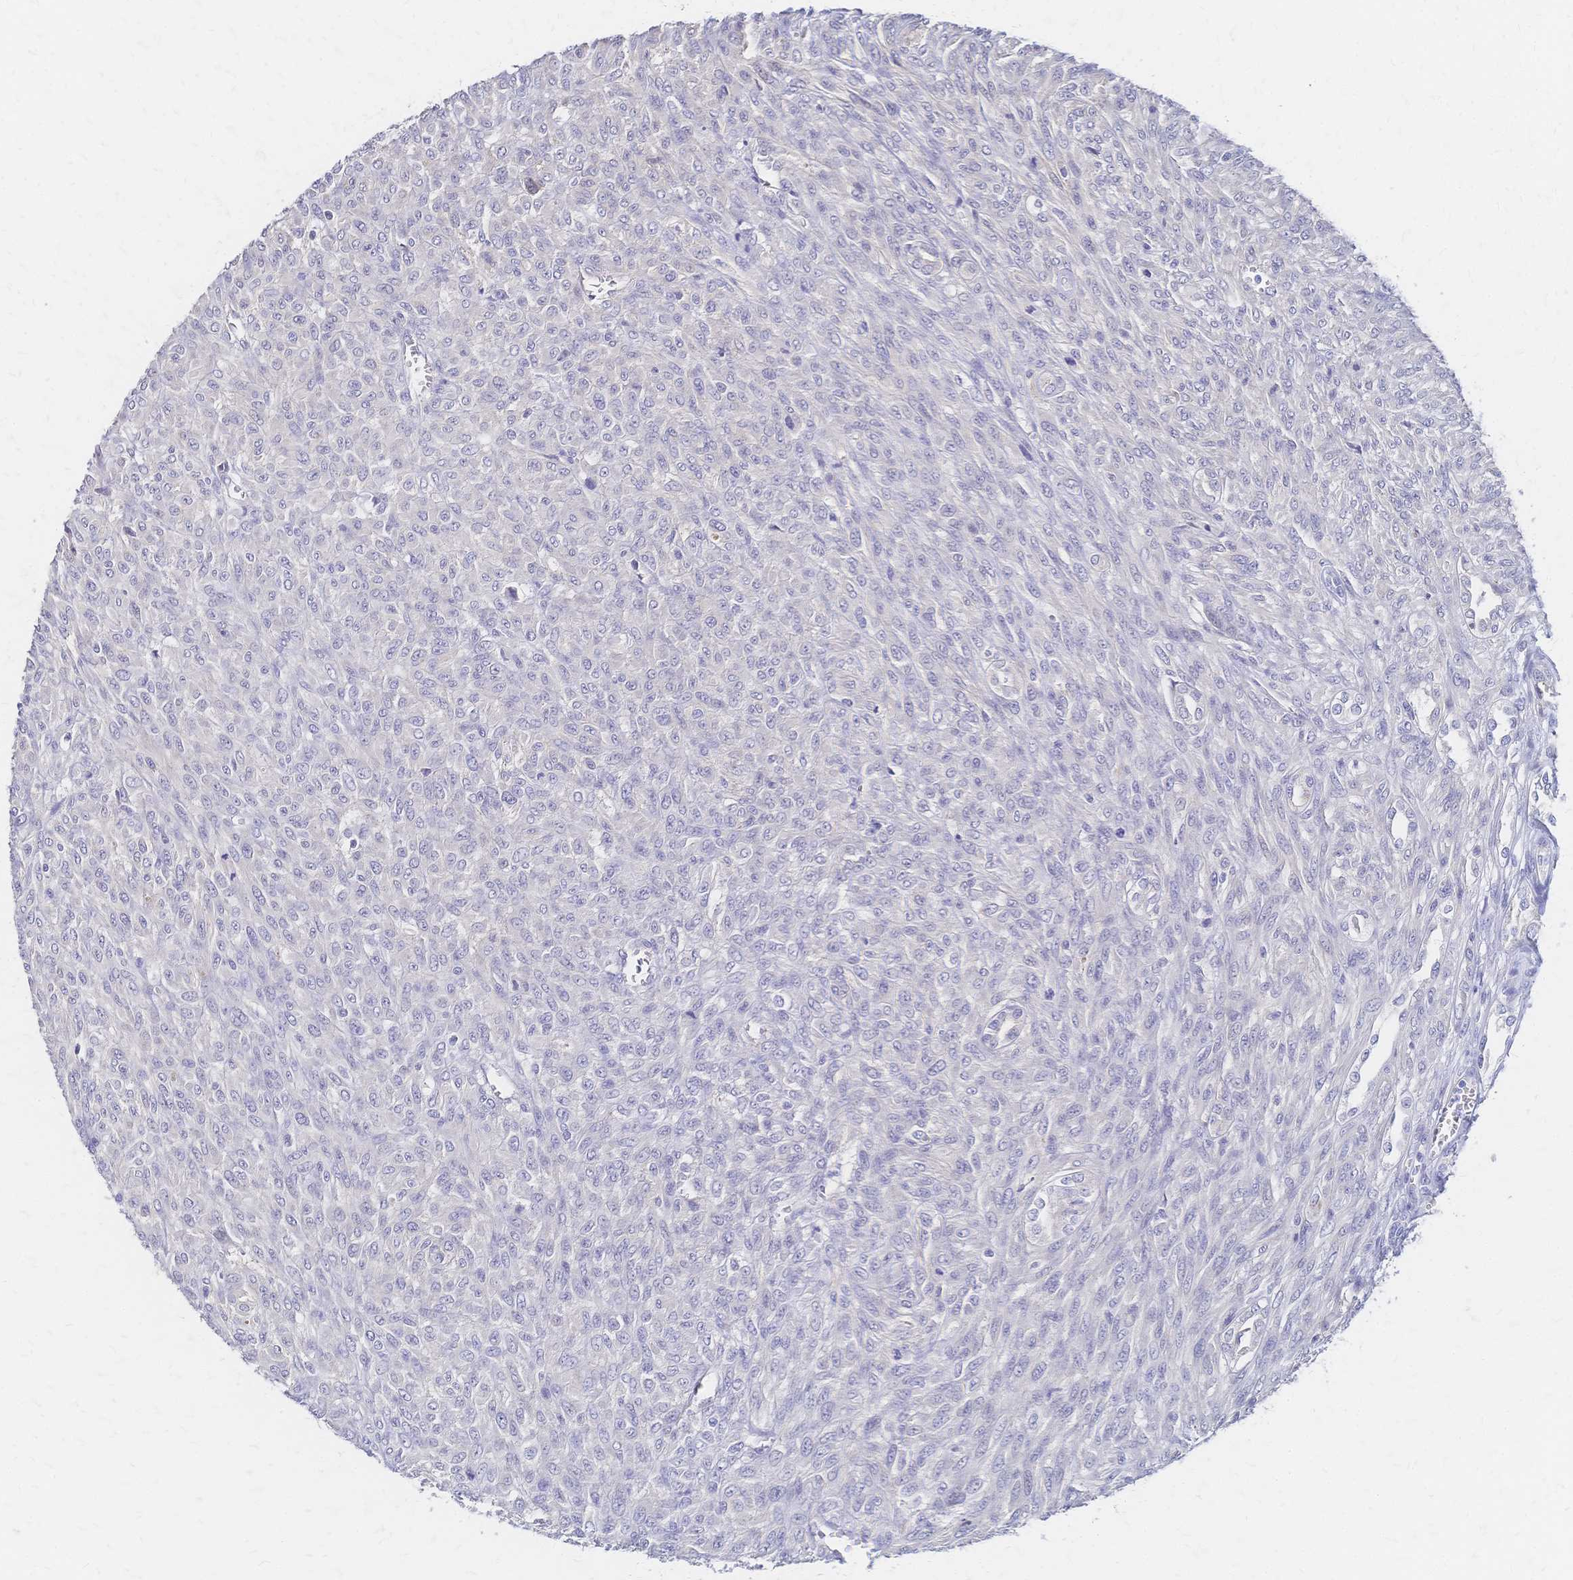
{"staining": {"intensity": "negative", "quantity": "none", "location": "none"}, "tissue": "renal cancer", "cell_type": "Tumor cells", "image_type": "cancer", "snomed": [{"axis": "morphology", "description": "Adenocarcinoma, NOS"}, {"axis": "topography", "description": "Kidney"}], "caption": "Image shows no protein staining in tumor cells of renal adenocarcinoma tissue.", "gene": "SLC5A1", "patient": {"sex": "male", "age": 58}}